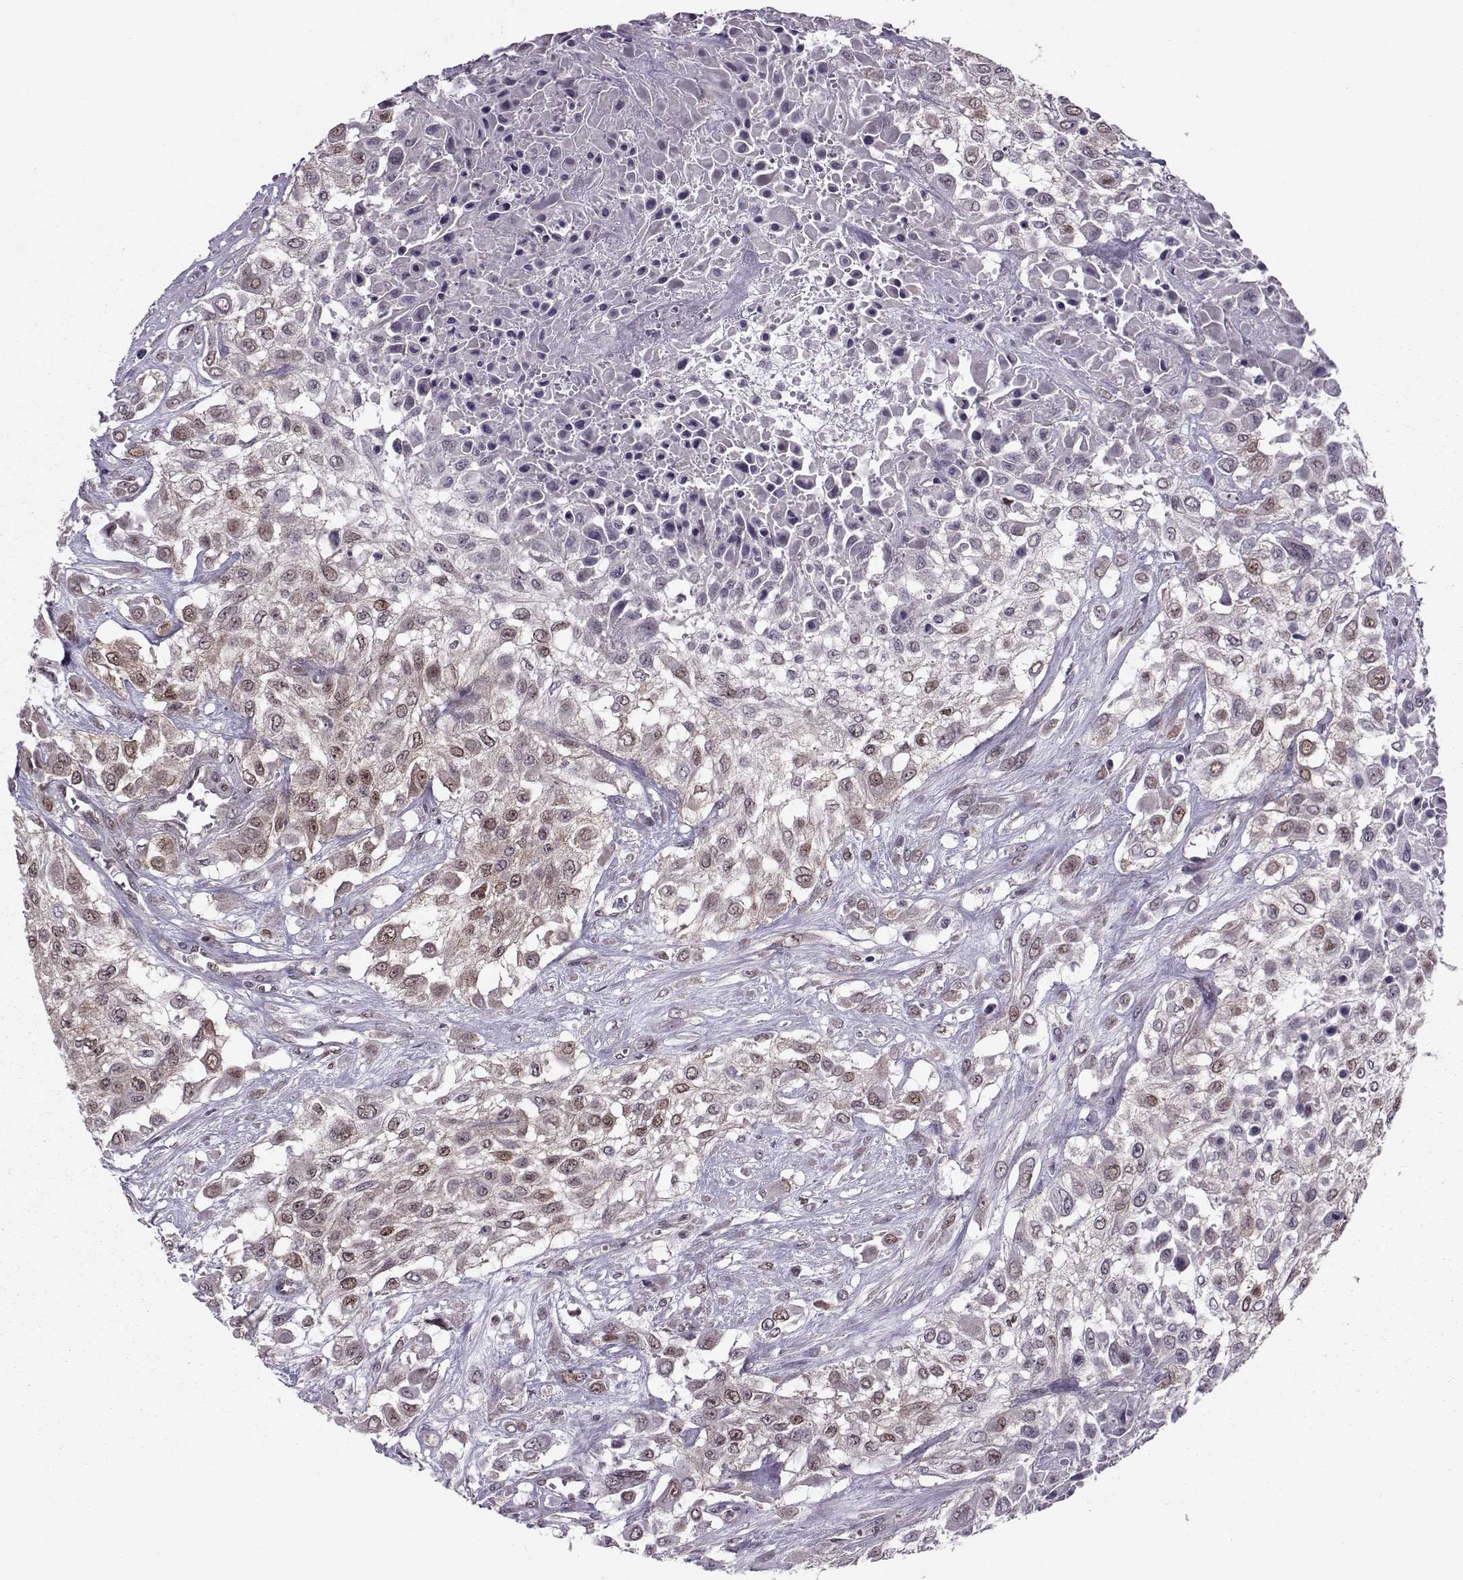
{"staining": {"intensity": "moderate", "quantity": "25%-75%", "location": "cytoplasmic/membranous,nuclear"}, "tissue": "urothelial cancer", "cell_type": "Tumor cells", "image_type": "cancer", "snomed": [{"axis": "morphology", "description": "Urothelial carcinoma, High grade"}, {"axis": "topography", "description": "Urinary bladder"}], "caption": "The micrograph exhibits a brown stain indicating the presence of a protein in the cytoplasmic/membranous and nuclear of tumor cells in urothelial cancer. (Brightfield microscopy of DAB IHC at high magnification).", "gene": "CDK4", "patient": {"sex": "male", "age": 57}}